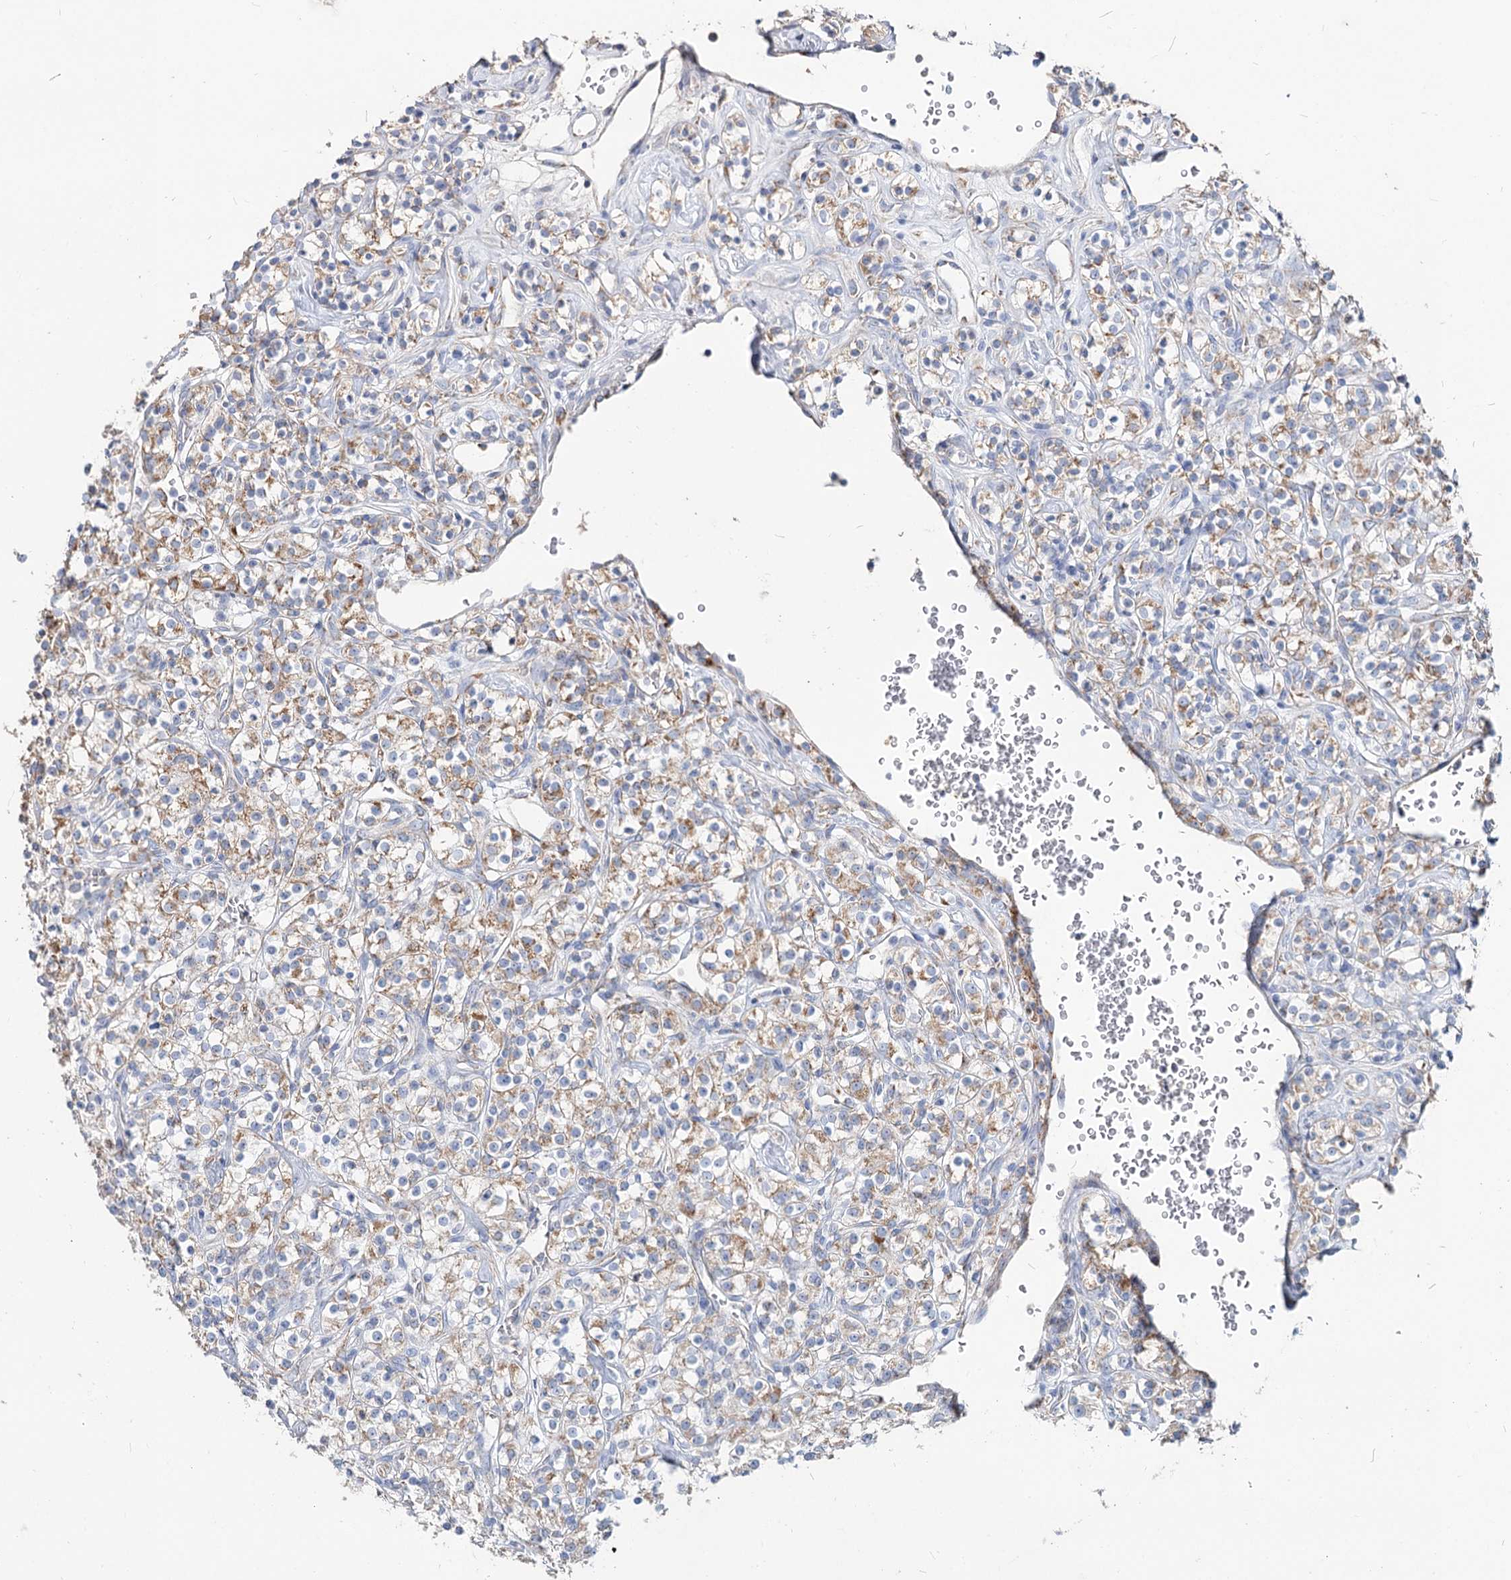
{"staining": {"intensity": "moderate", "quantity": ">75%", "location": "cytoplasmic/membranous"}, "tissue": "renal cancer", "cell_type": "Tumor cells", "image_type": "cancer", "snomed": [{"axis": "morphology", "description": "Adenocarcinoma, NOS"}, {"axis": "topography", "description": "Kidney"}], "caption": "Adenocarcinoma (renal) stained with immunohistochemistry (IHC) demonstrates moderate cytoplasmic/membranous expression in about >75% of tumor cells. (Stains: DAB (3,3'-diaminobenzidine) in brown, nuclei in blue, Microscopy: brightfield microscopy at high magnification).", "gene": "MCCC2", "patient": {"sex": "male", "age": 77}}